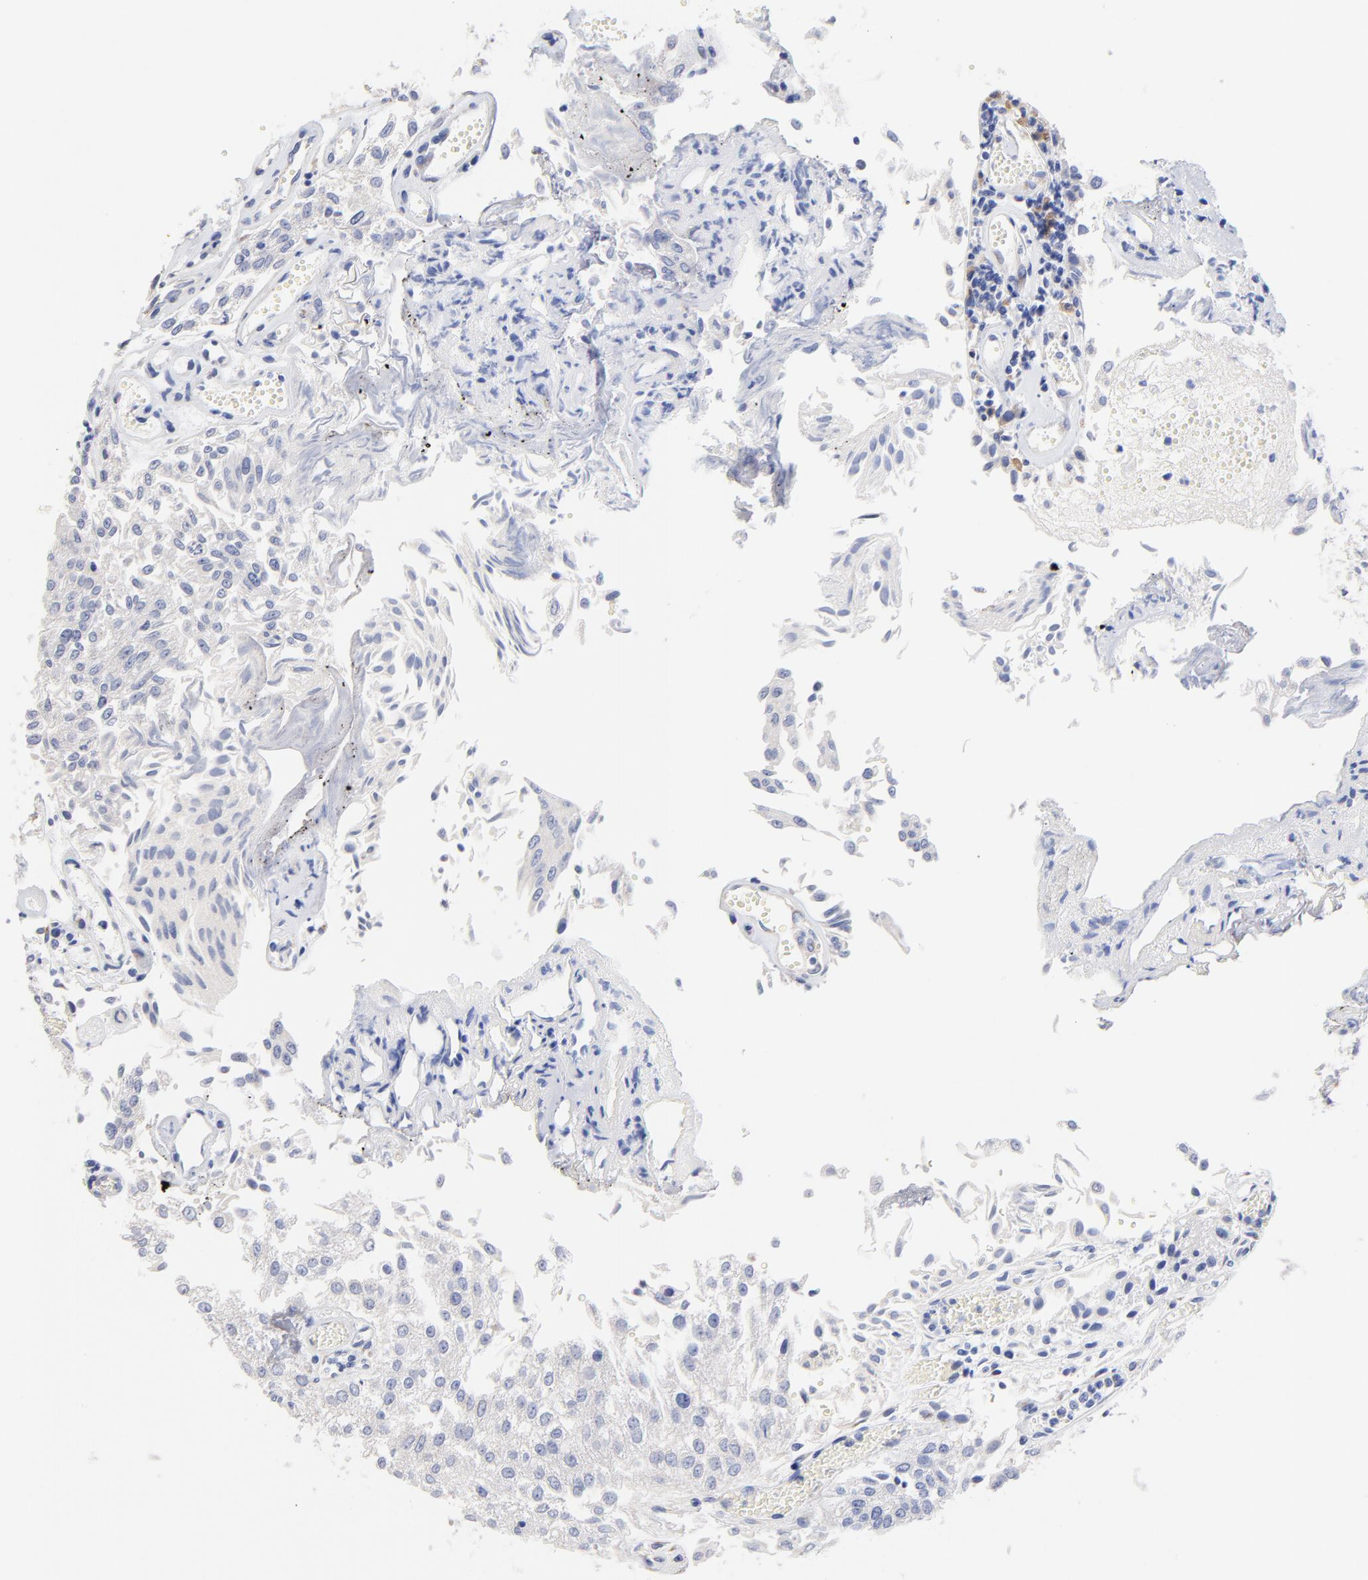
{"staining": {"intensity": "negative", "quantity": "none", "location": "none"}, "tissue": "urothelial cancer", "cell_type": "Tumor cells", "image_type": "cancer", "snomed": [{"axis": "morphology", "description": "Urothelial carcinoma, Low grade"}, {"axis": "topography", "description": "Urinary bladder"}], "caption": "Urothelial carcinoma (low-grade) was stained to show a protein in brown. There is no significant expression in tumor cells. (Brightfield microscopy of DAB immunohistochemistry (IHC) at high magnification).", "gene": "LAX1", "patient": {"sex": "male", "age": 86}}